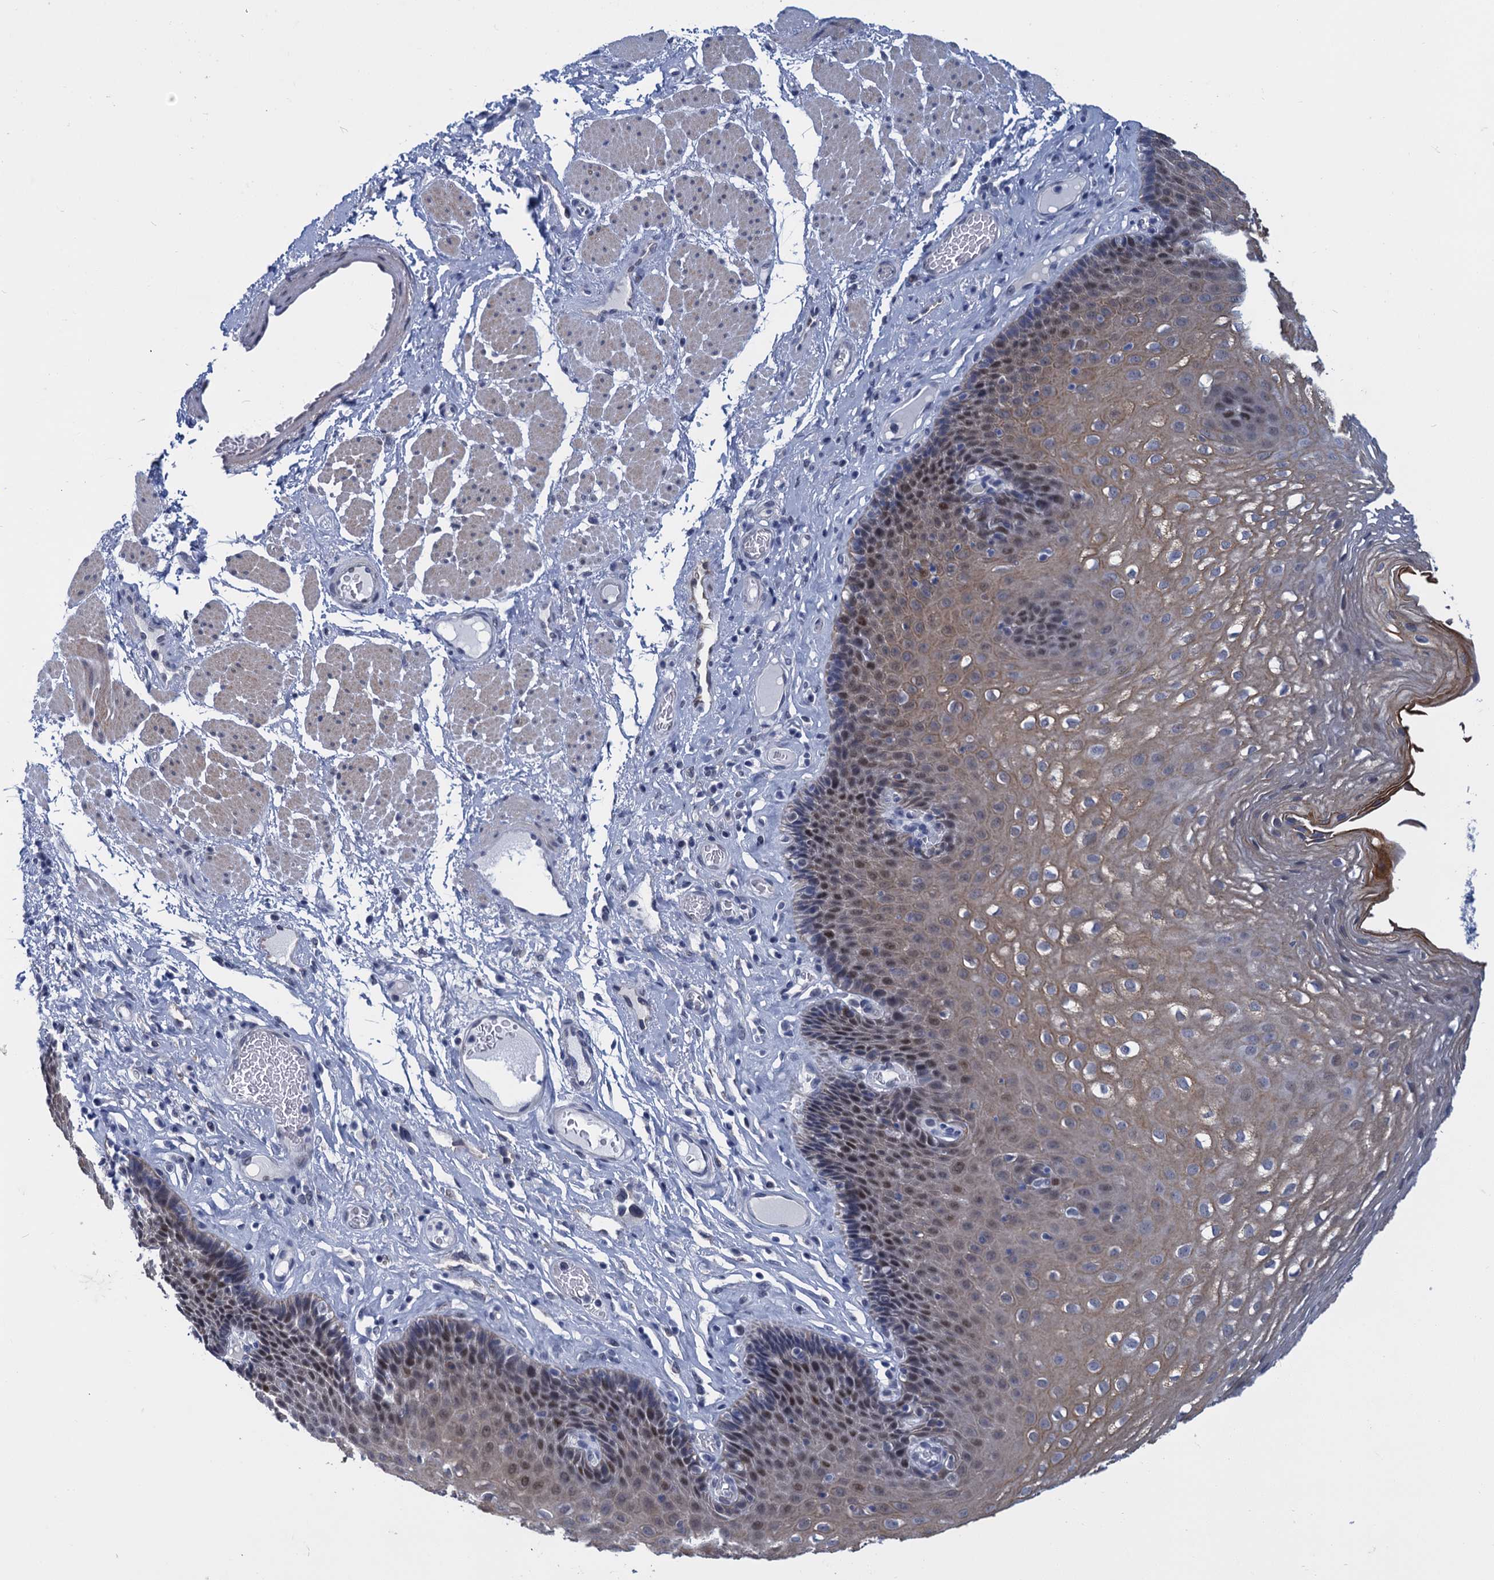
{"staining": {"intensity": "moderate", "quantity": "25%-75%", "location": "cytoplasmic/membranous,nuclear"}, "tissue": "esophagus", "cell_type": "Squamous epithelial cells", "image_type": "normal", "snomed": [{"axis": "morphology", "description": "Normal tissue, NOS"}, {"axis": "topography", "description": "Esophagus"}], "caption": "Immunohistochemistry (IHC) (DAB) staining of normal human esophagus displays moderate cytoplasmic/membranous,nuclear protein positivity in approximately 25%-75% of squamous epithelial cells. The staining was performed using DAB (3,3'-diaminobenzidine), with brown indicating positive protein expression. Nuclei are stained blue with hematoxylin.", "gene": "GINS3", "patient": {"sex": "female", "age": 66}}